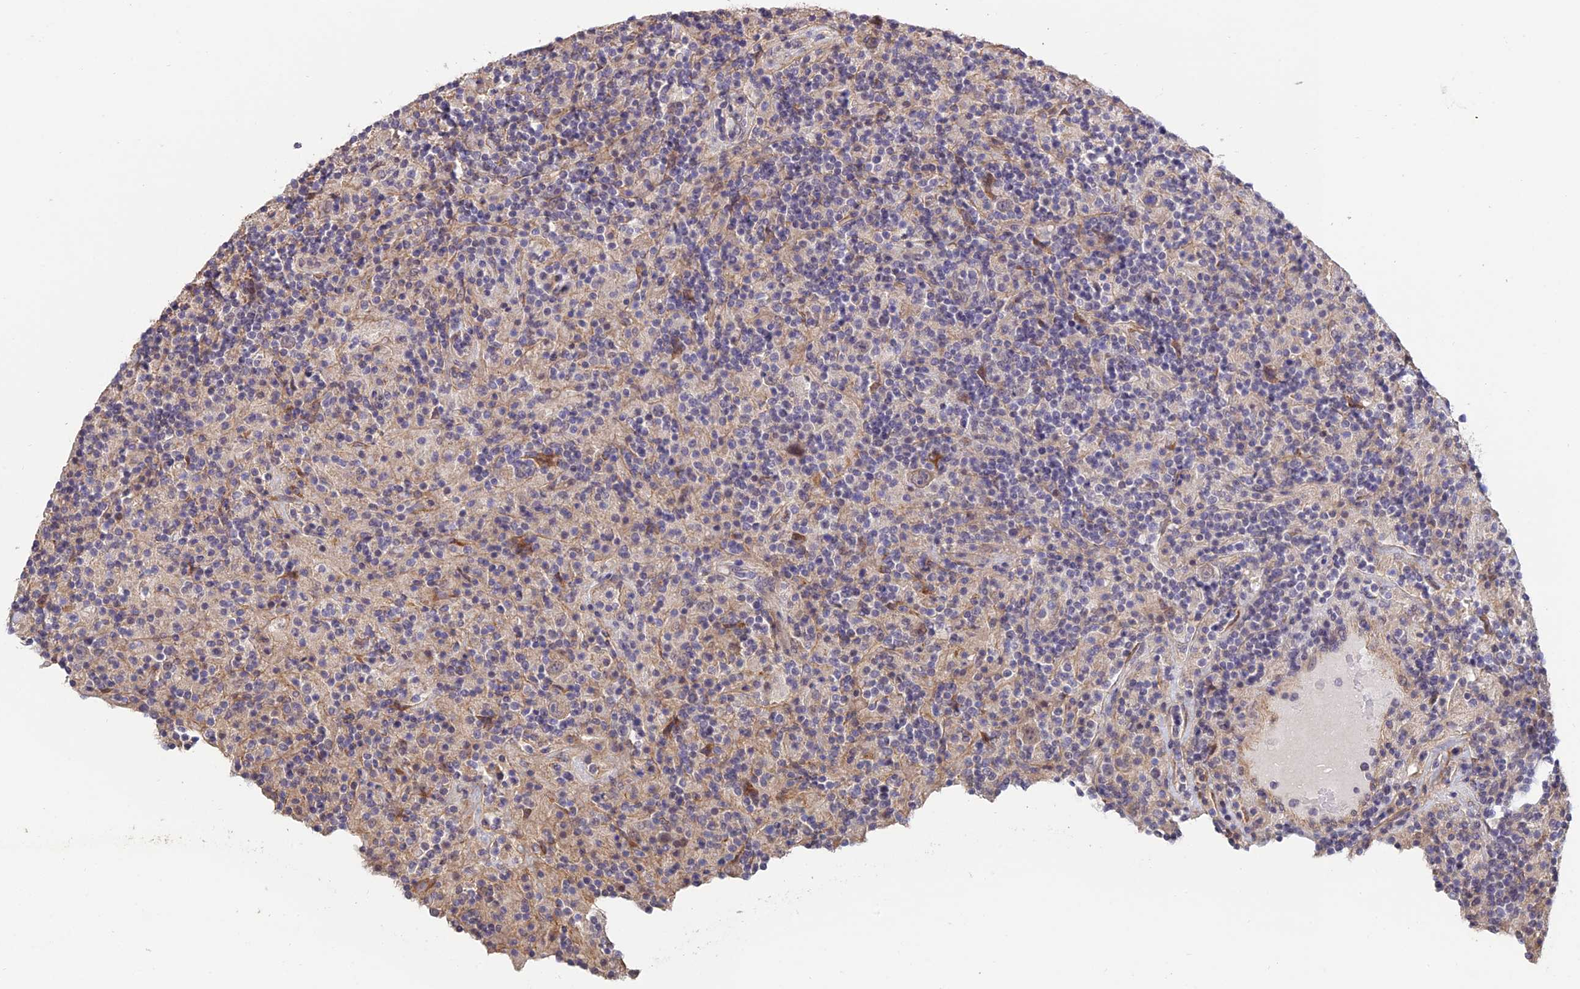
{"staining": {"intensity": "negative", "quantity": "none", "location": "none"}, "tissue": "lymphoma", "cell_type": "Tumor cells", "image_type": "cancer", "snomed": [{"axis": "morphology", "description": "Hodgkin's disease, NOS"}, {"axis": "topography", "description": "Lymph node"}], "caption": "Immunohistochemistry image of Hodgkin's disease stained for a protein (brown), which exhibits no staining in tumor cells.", "gene": "PAGR1", "patient": {"sex": "male", "age": 70}}